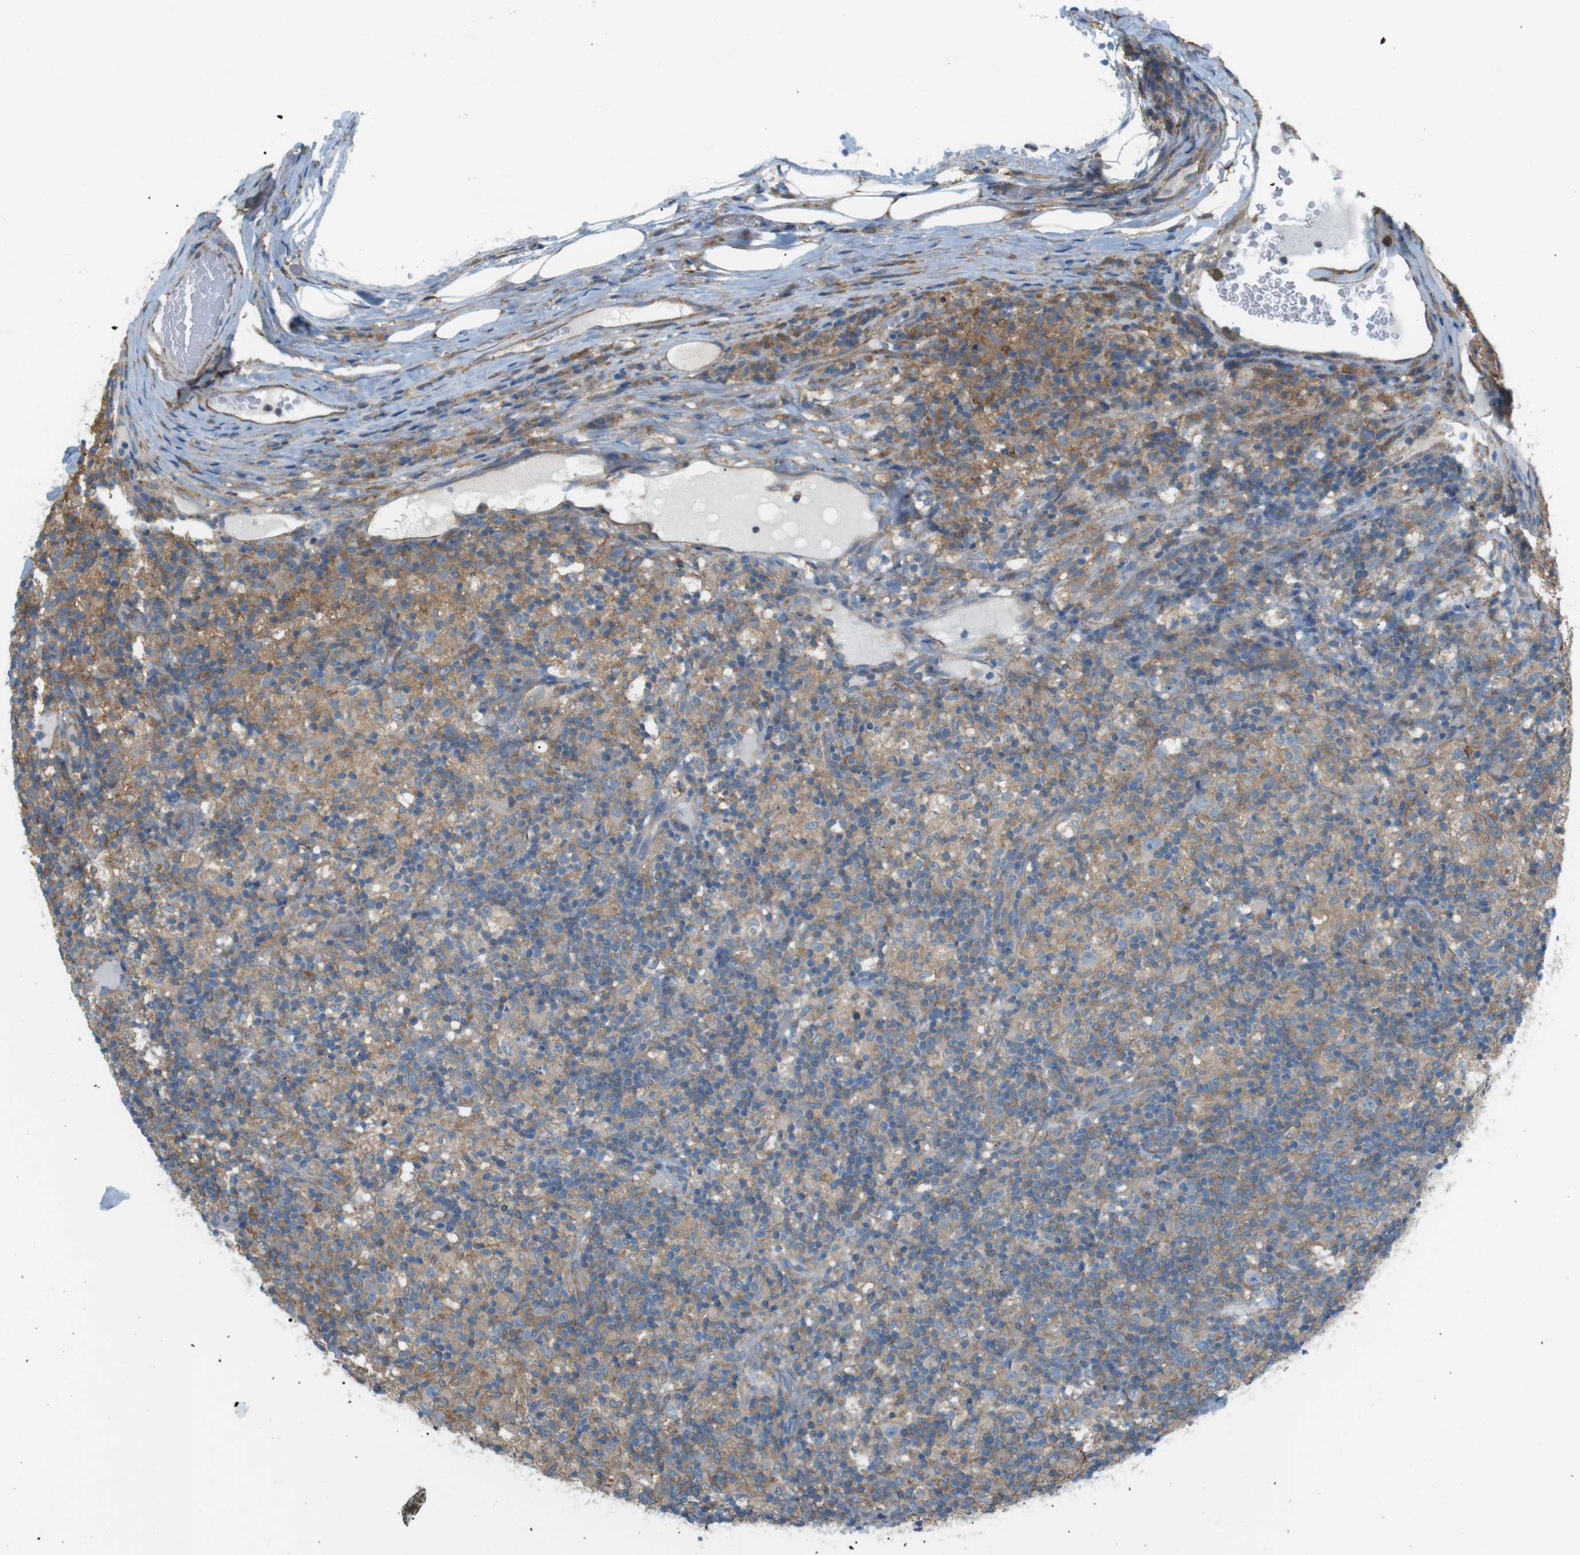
{"staining": {"intensity": "negative", "quantity": "none", "location": "none"}, "tissue": "lymphoma", "cell_type": "Tumor cells", "image_type": "cancer", "snomed": [{"axis": "morphology", "description": "Hodgkin's disease, NOS"}, {"axis": "topography", "description": "Lymph node"}], "caption": "Protein analysis of lymphoma displays no significant positivity in tumor cells.", "gene": "PEPD", "patient": {"sex": "male", "age": 70}}